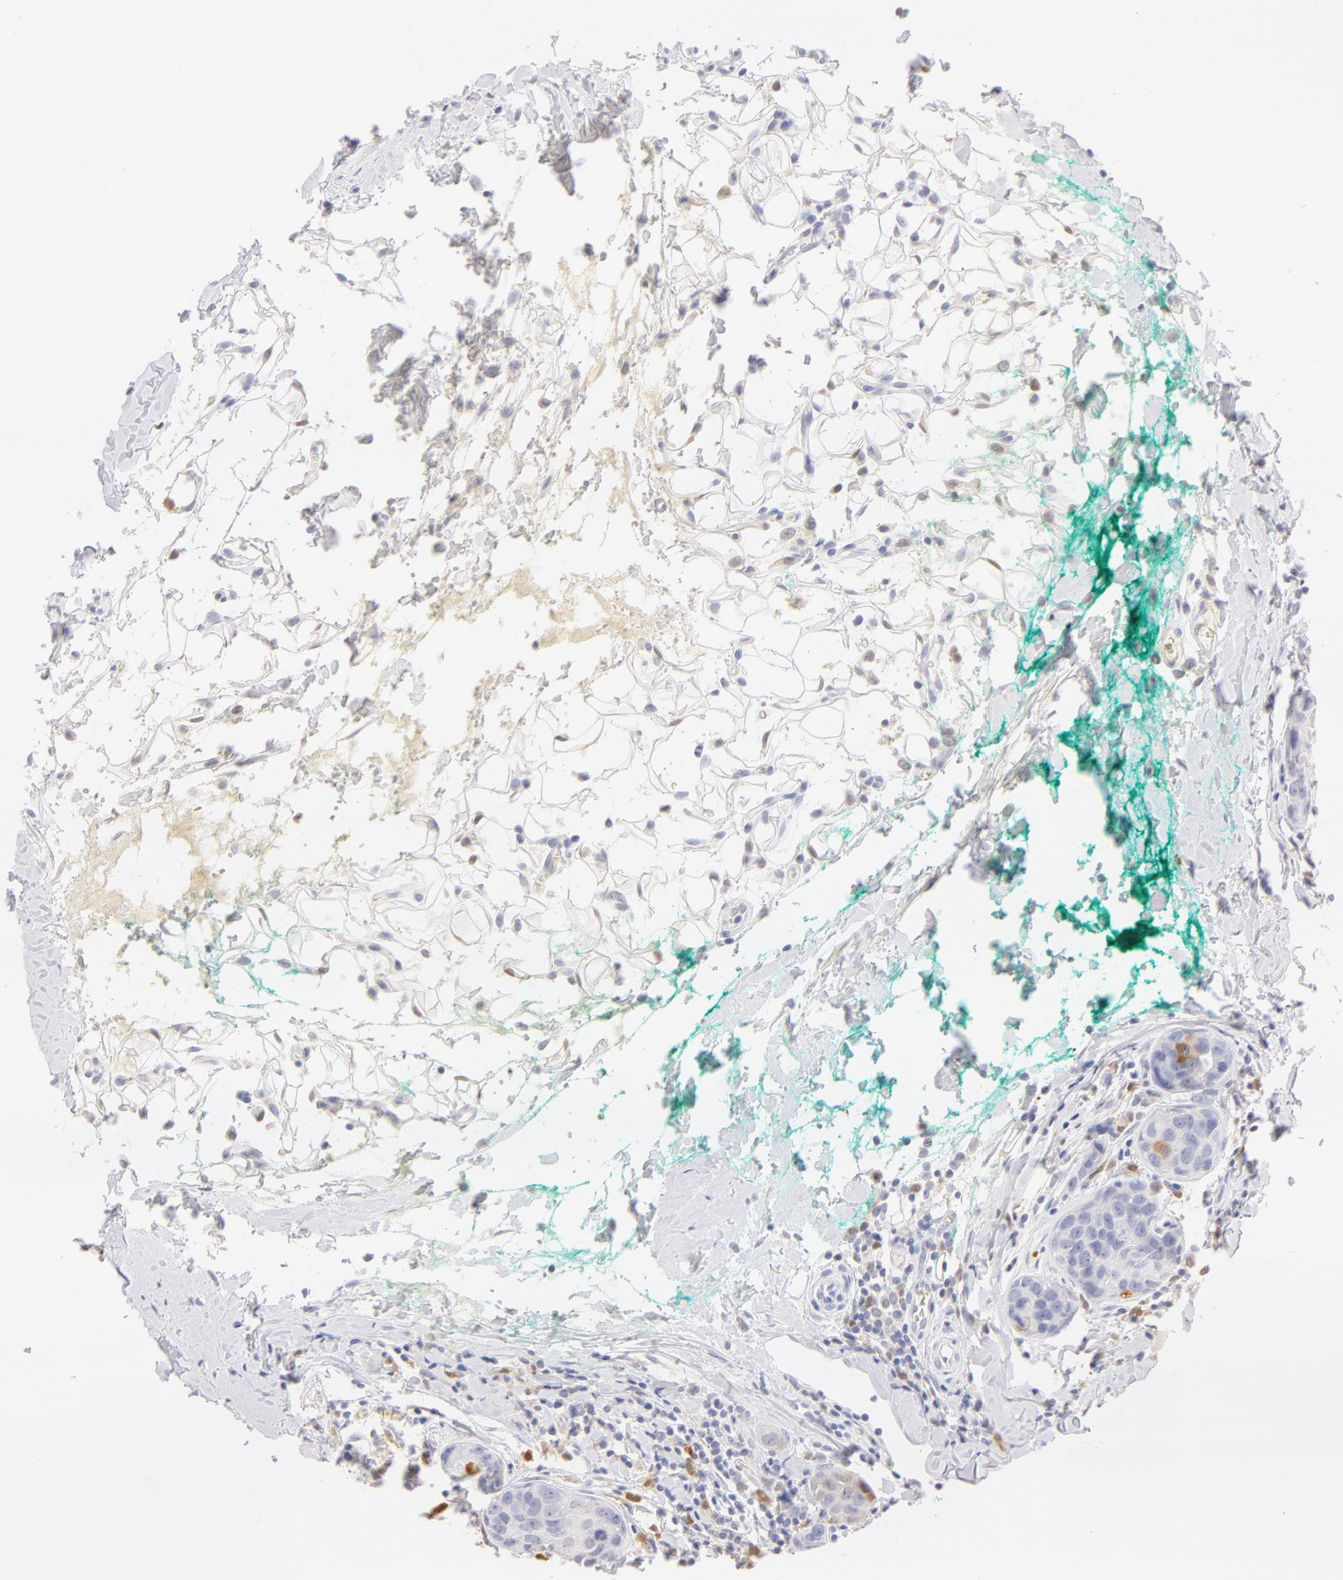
{"staining": {"intensity": "negative", "quantity": "none", "location": "none"}, "tissue": "breast cancer", "cell_type": "Tumor cells", "image_type": "cancer", "snomed": [{"axis": "morphology", "description": "Duct carcinoma"}, {"axis": "topography", "description": "Breast"}], "caption": "Breast cancer was stained to show a protein in brown. There is no significant positivity in tumor cells. (Brightfield microscopy of DAB IHC at high magnification).", "gene": "CA2", "patient": {"sex": "female", "age": 24}}